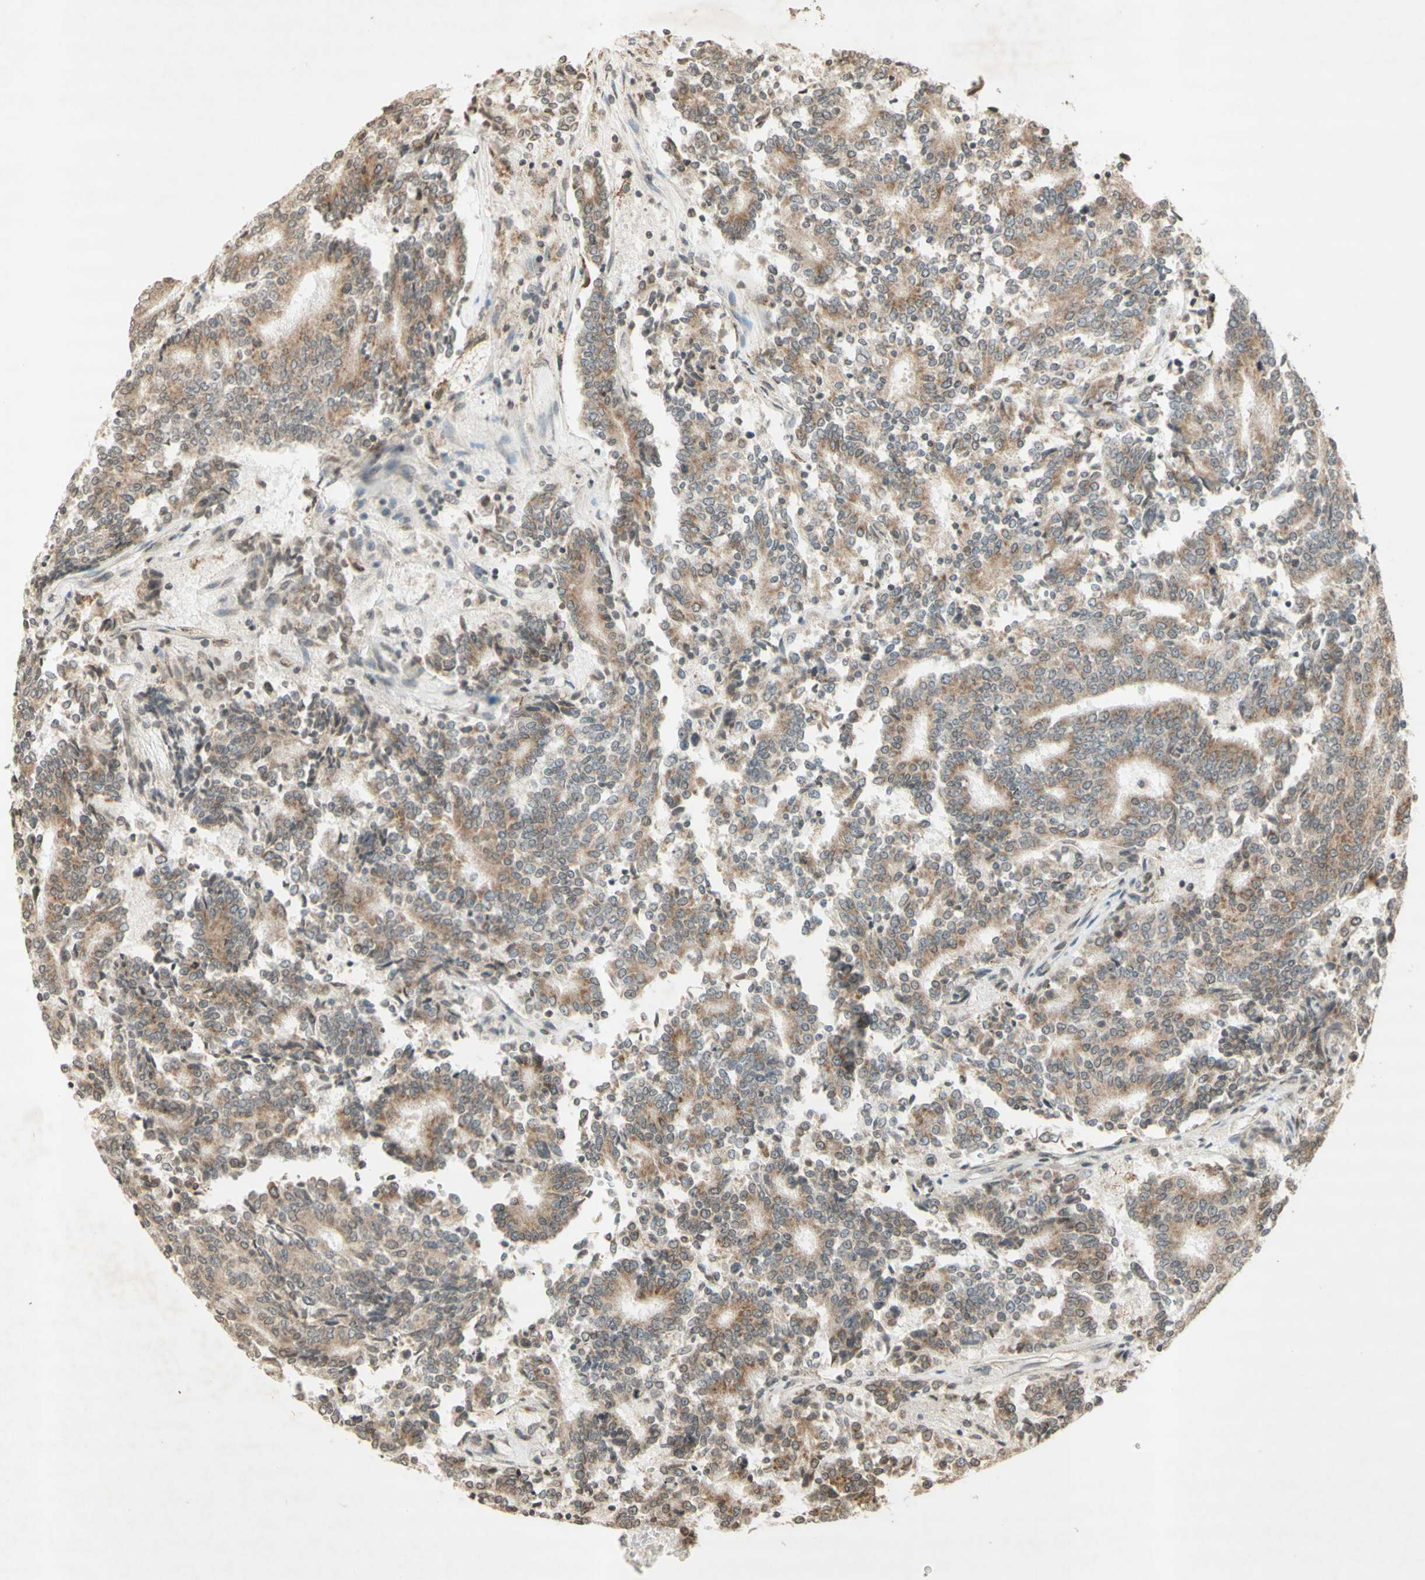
{"staining": {"intensity": "moderate", "quantity": "25%-75%", "location": "cytoplasmic/membranous"}, "tissue": "prostate cancer", "cell_type": "Tumor cells", "image_type": "cancer", "snomed": [{"axis": "morphology", "description": "Normal tissue, NOS"}, {"axis": "morphology", "description": "Adenocarcinoma, High grade"}, {"axis": "topography", "description": "Prostate"}, {"axis": "topography", "description": "Seminal veicle"}], "caption": "Brown immunohistochemical staining in prostate cancer exhibits moderate cytoplasmic/membranous expression in about 25%-75% of tumor cells.", "gene": "CCNI", "patient": {"sex": "male", "age": 55}}